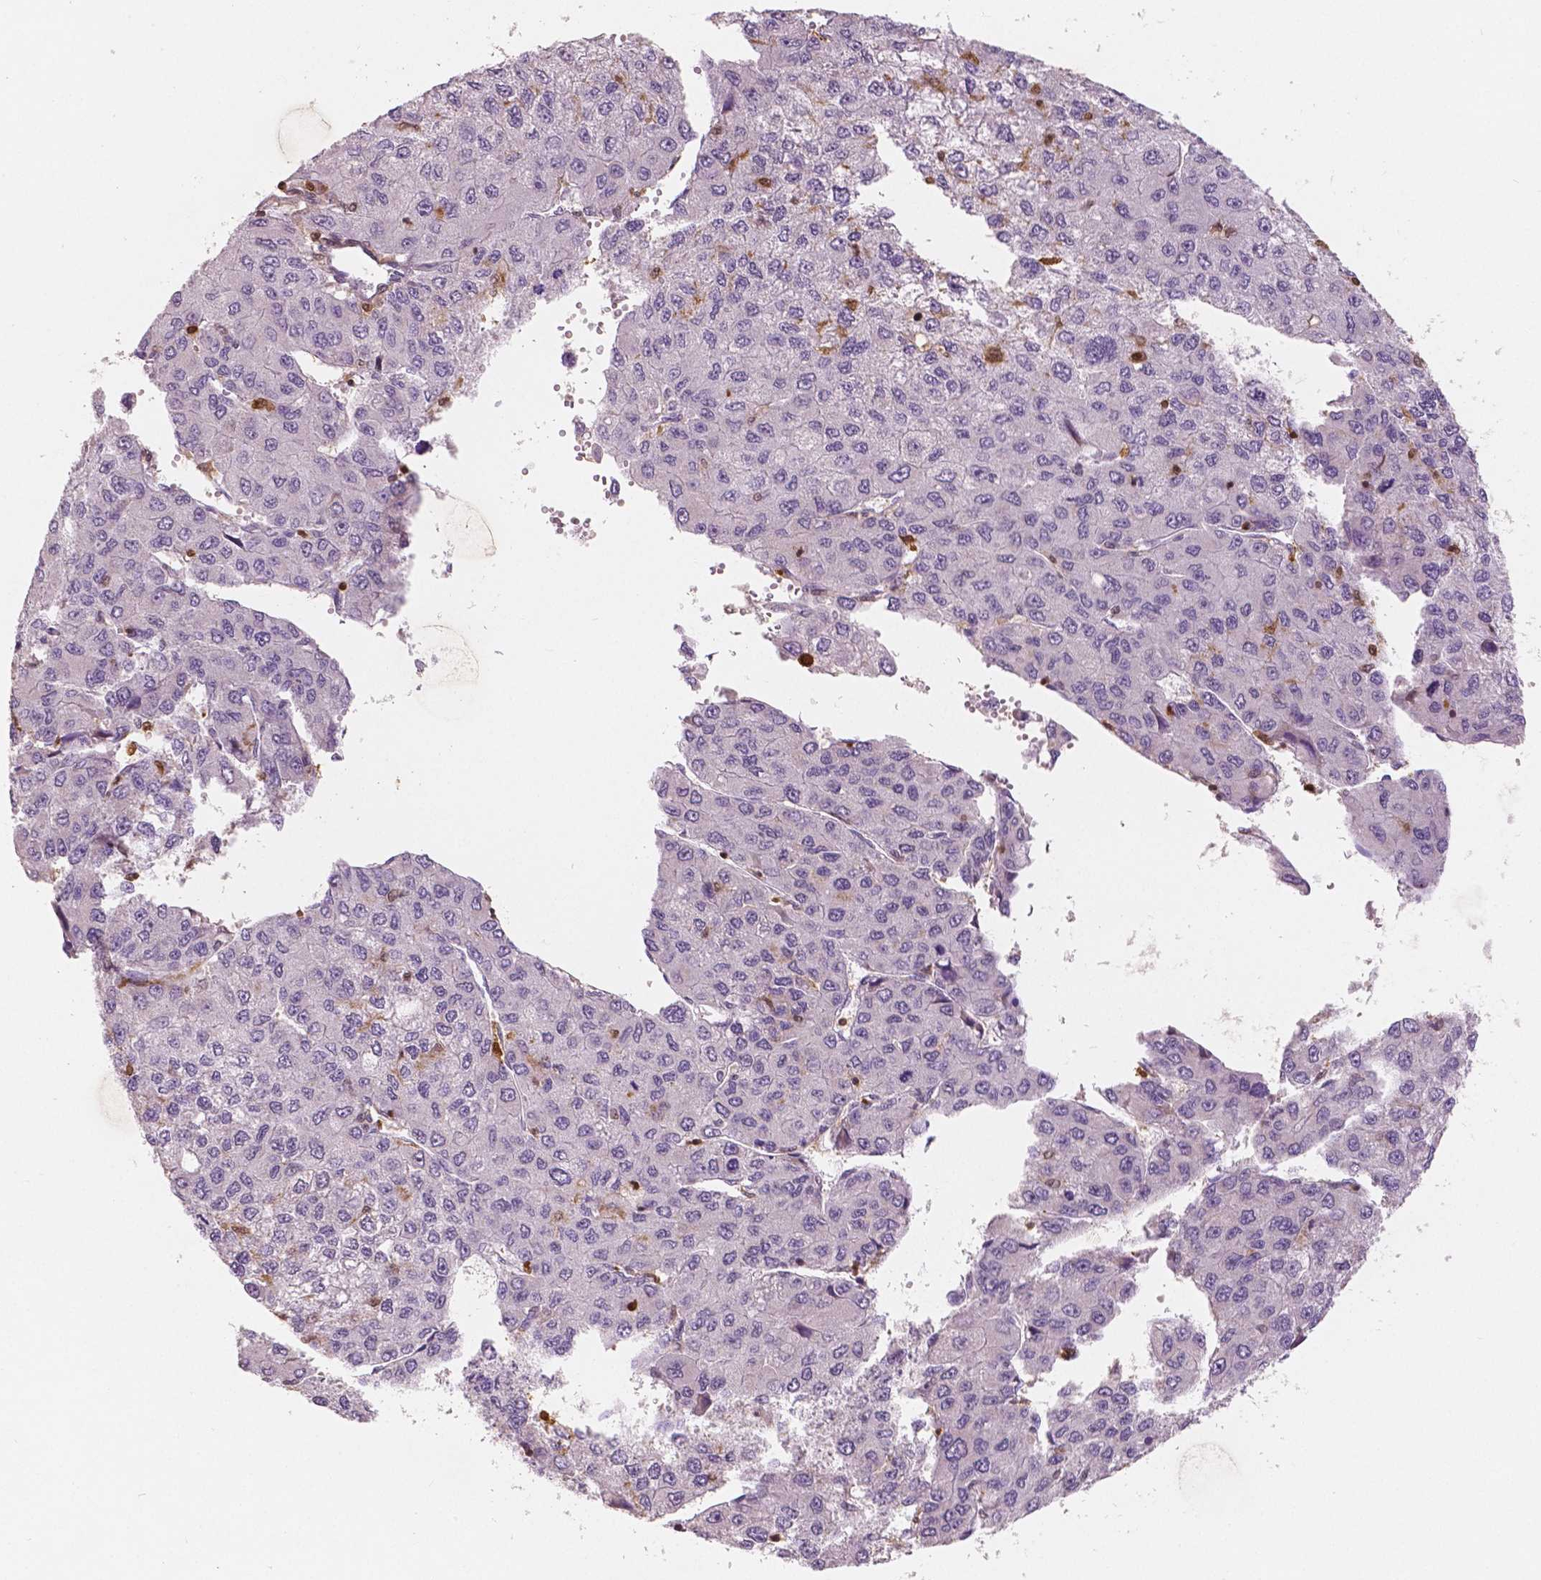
{"staining": {"intensity": "negative", "quantity": "none", "location": "none"}, "tissue": "liver cancer", "cell_type": "Tumor cells", "image_type": "cancer", "snomed": [{"axis": "morphology", "description": "Carcinoma, Hepatocellular, NOS"}, {"axis": "topography", "description": "Liver"}], "caption": "Human hepatocellular carcinoma (liver) stained for a protein using immunohistochemistry (IHC) shows no expression in tumor cells.", "gene": "S100A4", "patient": {"sex": "female", "age": 66}}